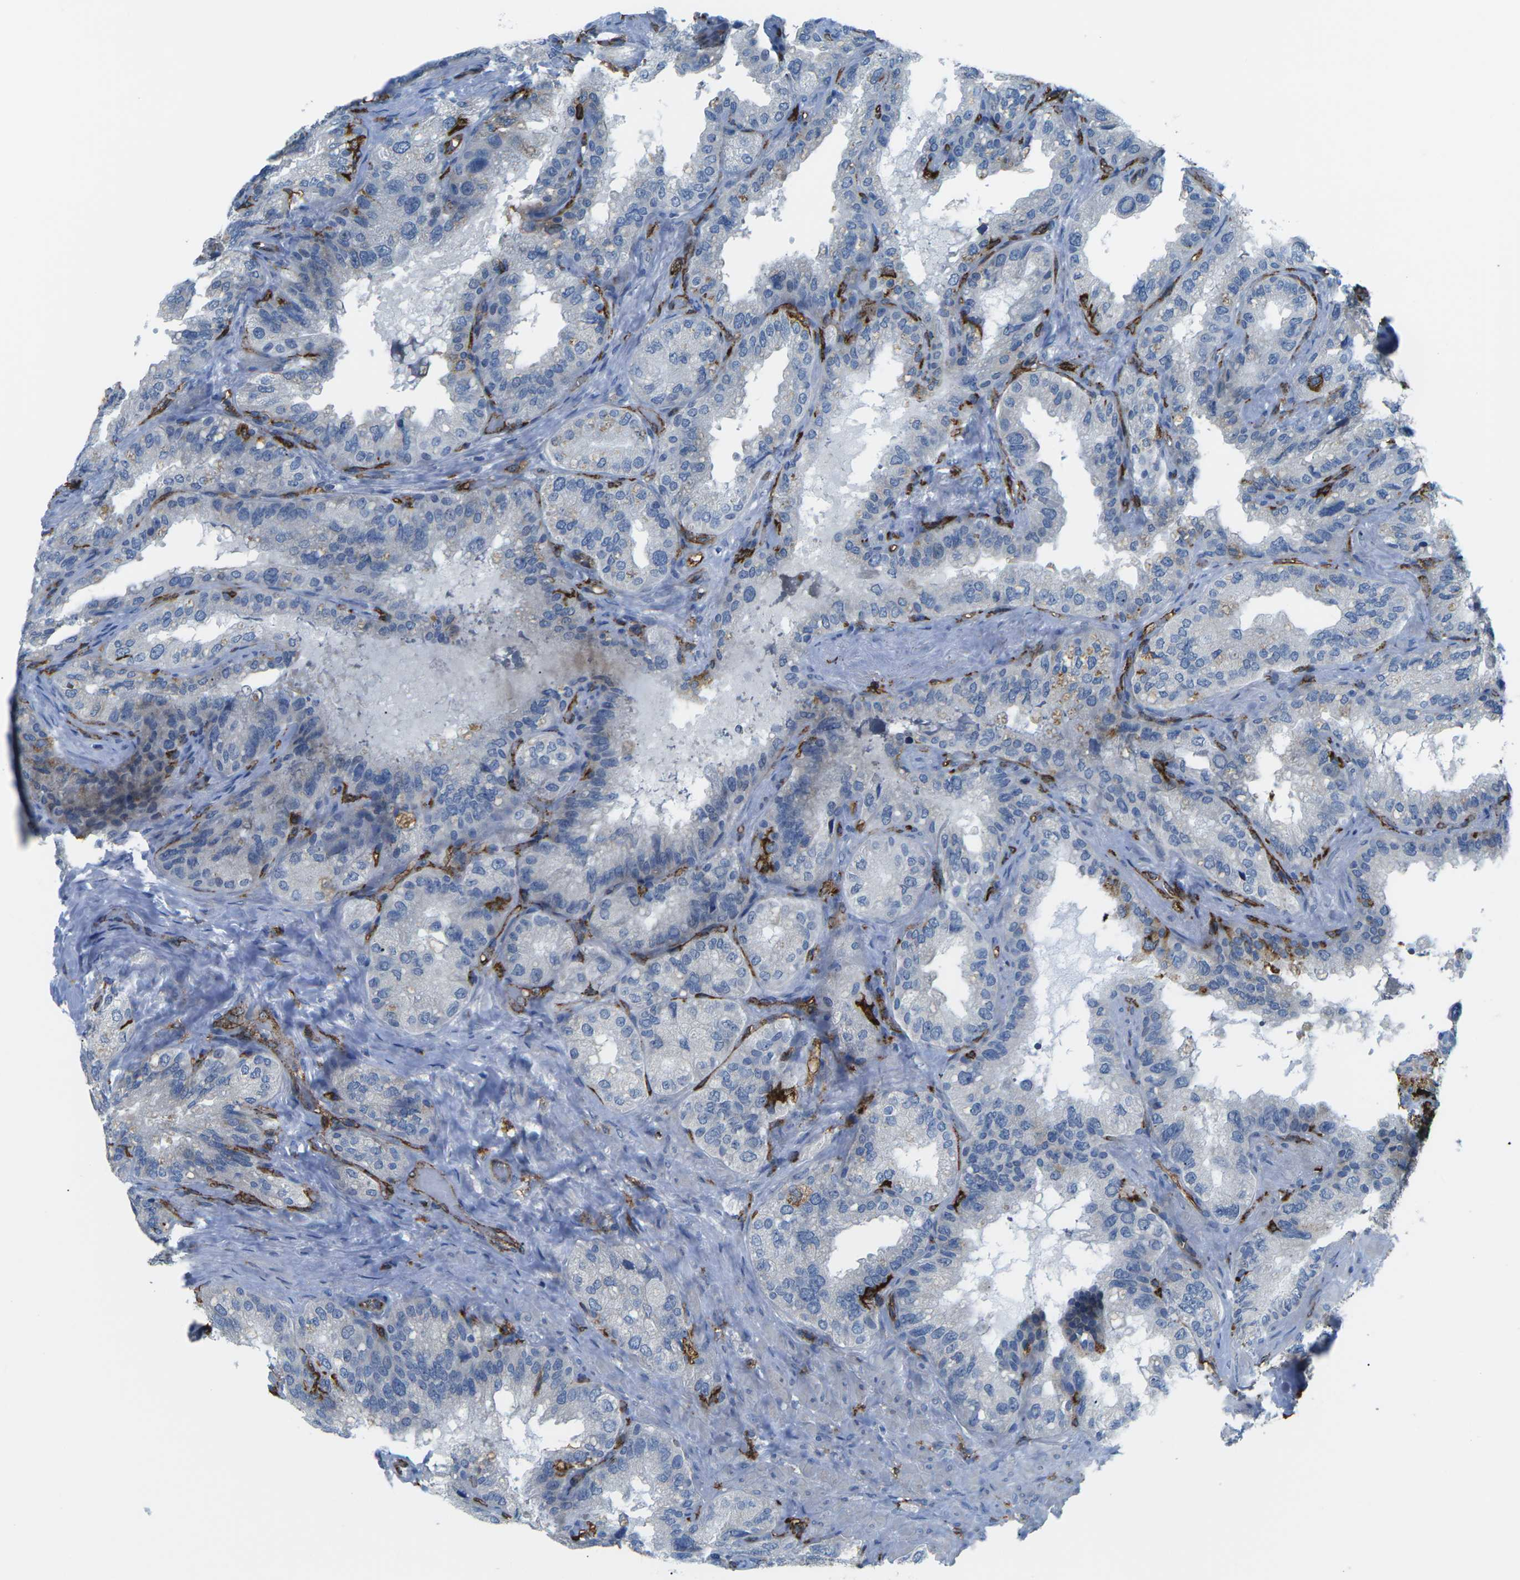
{"staining": {"intensity": "negative", "quantity": "none", "location": "none"}, "tissue": "seminal vesicle", "cell_type": "Glandular cells", "image_type": "normal", "snomed": [{"axis": "morphology", "description": "Normal tissue, NOS"}, {"axis": "topography", "description": "Seminal veicle"}], "caption": "DAB immunohistochemical staining of benign seminal vesicle demonstrates no significant staining in glandular cells.", "gene": "PTPN1", "patient": {"sex": "male", "age": 68}}